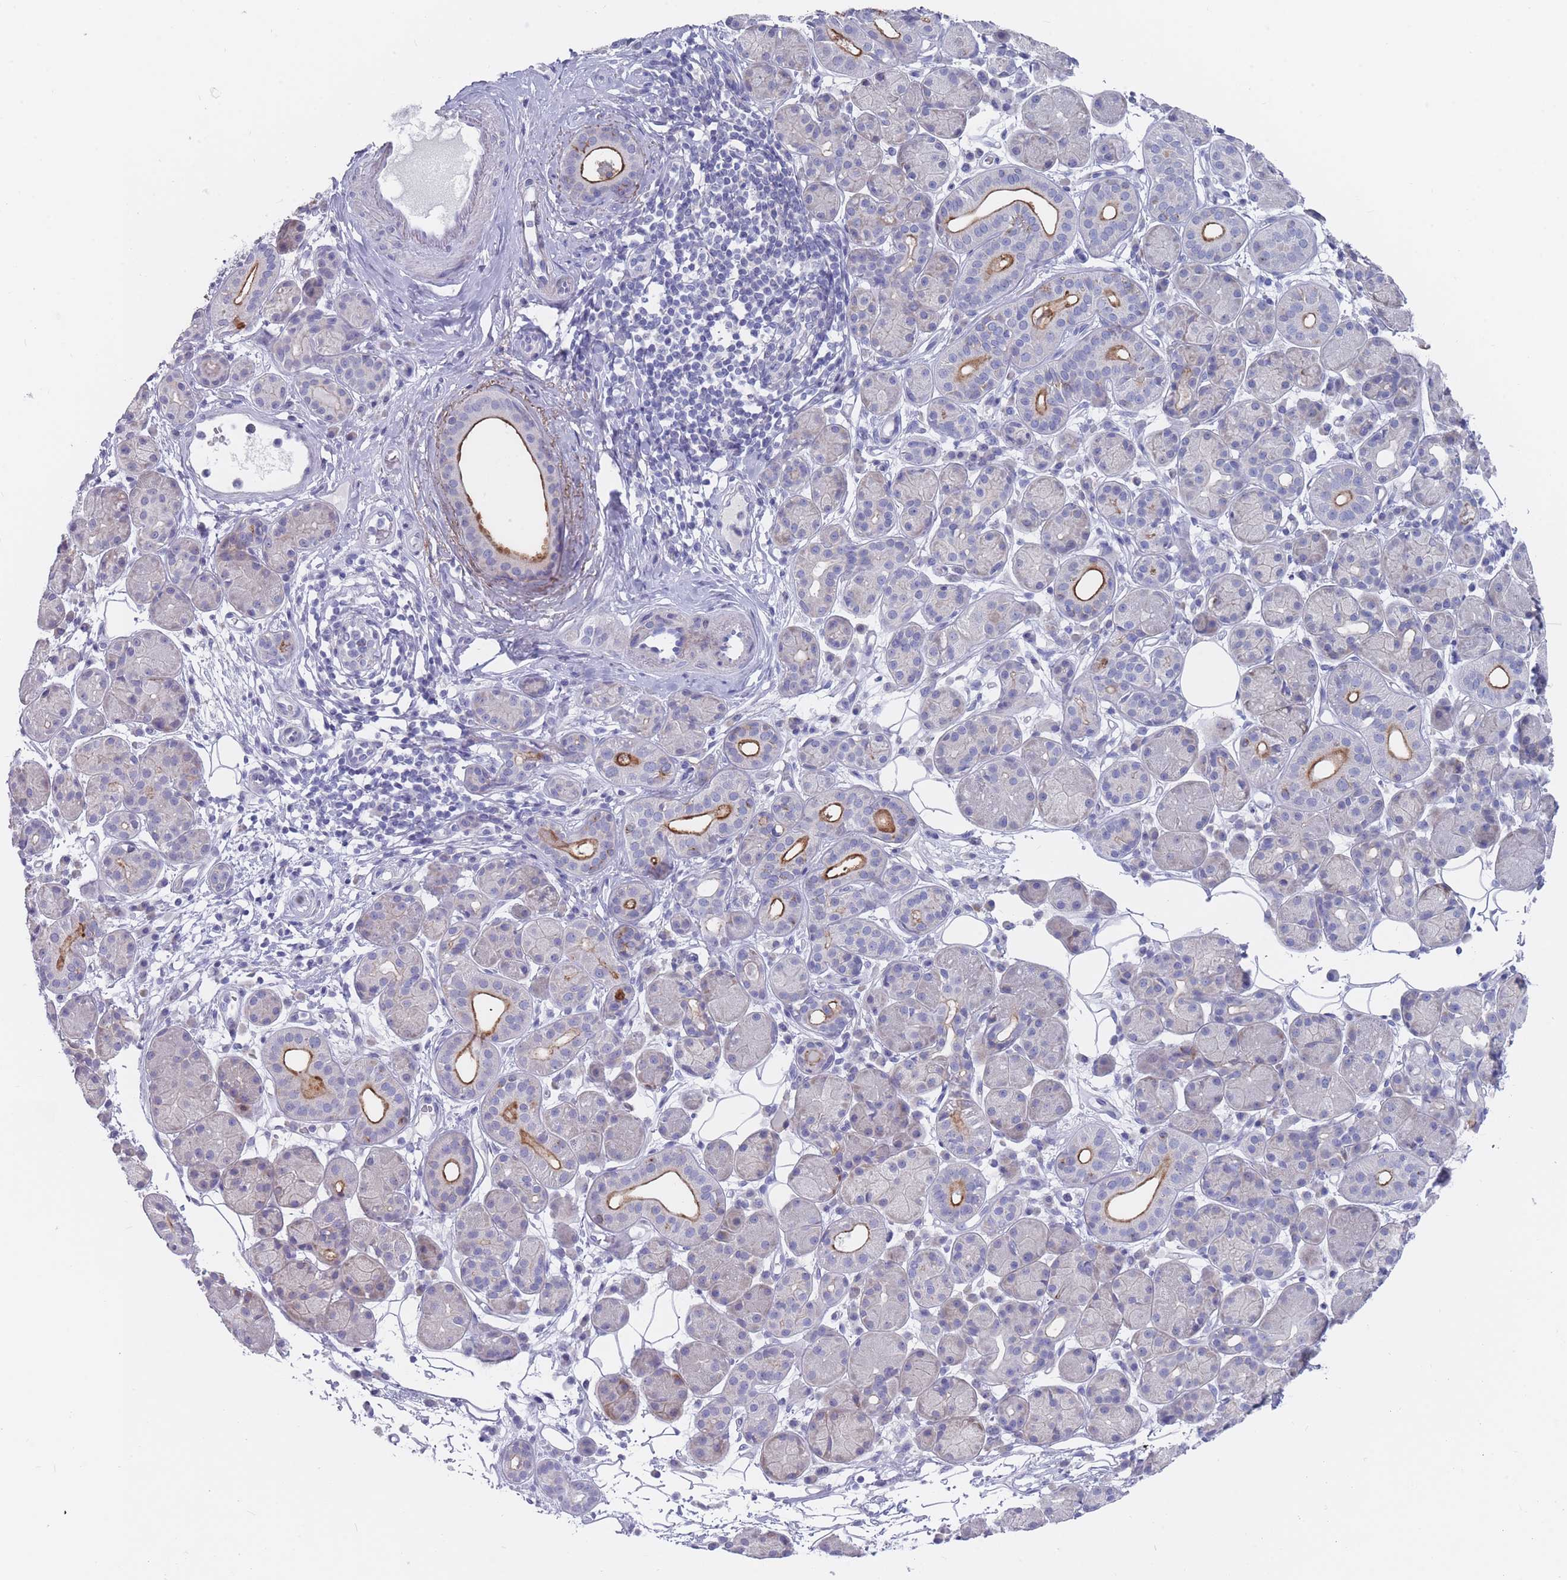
{"staining": {"intensity": "moderate", "quantity": "<25%", "location": "cytoplasmic/membranous"}, "tissue": "salivary gland", "cell_type": "Glandular cells", "image_type": "normal", "snomed": [{"axis": "morphology", "description": "Squamous cell carcinoma, NOS"}, {"axis": "topography", "description": "Skin"}, {"axis": "topography", "description": "Head-Neck"}], "caption": "Glandular cells exhibit low levels of moderate cytoplasmic/membranous positivity in approximately <25% of cells in unremarkable salivary gland.", "gene": "PIGU", "patient": {"sex": "male", "age": 80}}